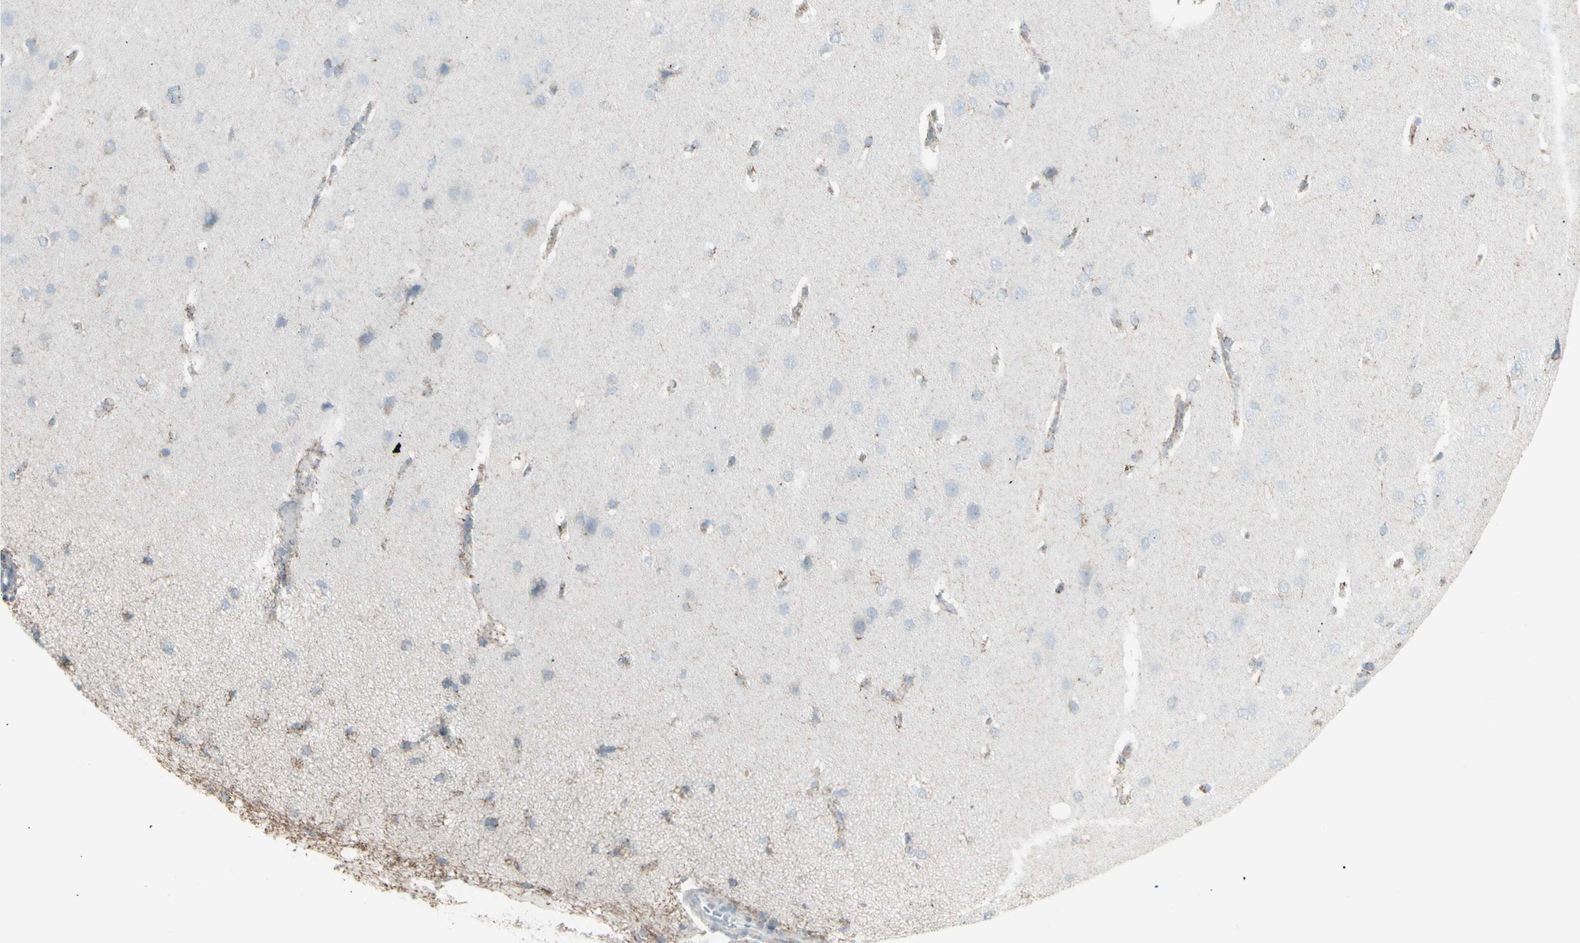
{"staining": {"intensity": "weak", "quantity": "25%-75%", "location": "cytoplasmic/membranous"}, "tissue": "cerebral cortex", "cell_type": "Endothelial cells", "image_type": "normal", "snomed": [{"axis": "morphology", "description": "Normal tissue, NOS"}, {"axis": "topography", "description": "Cerebral cortex"}], "caption": "Protein staining of benign cerebral cortex exhibits weak cytoplasmic/membranous positivity in about 25%-75% of endothelial cells.", "gene": "PLGRKT", "patient": {"sex": "male", "age": 62}}